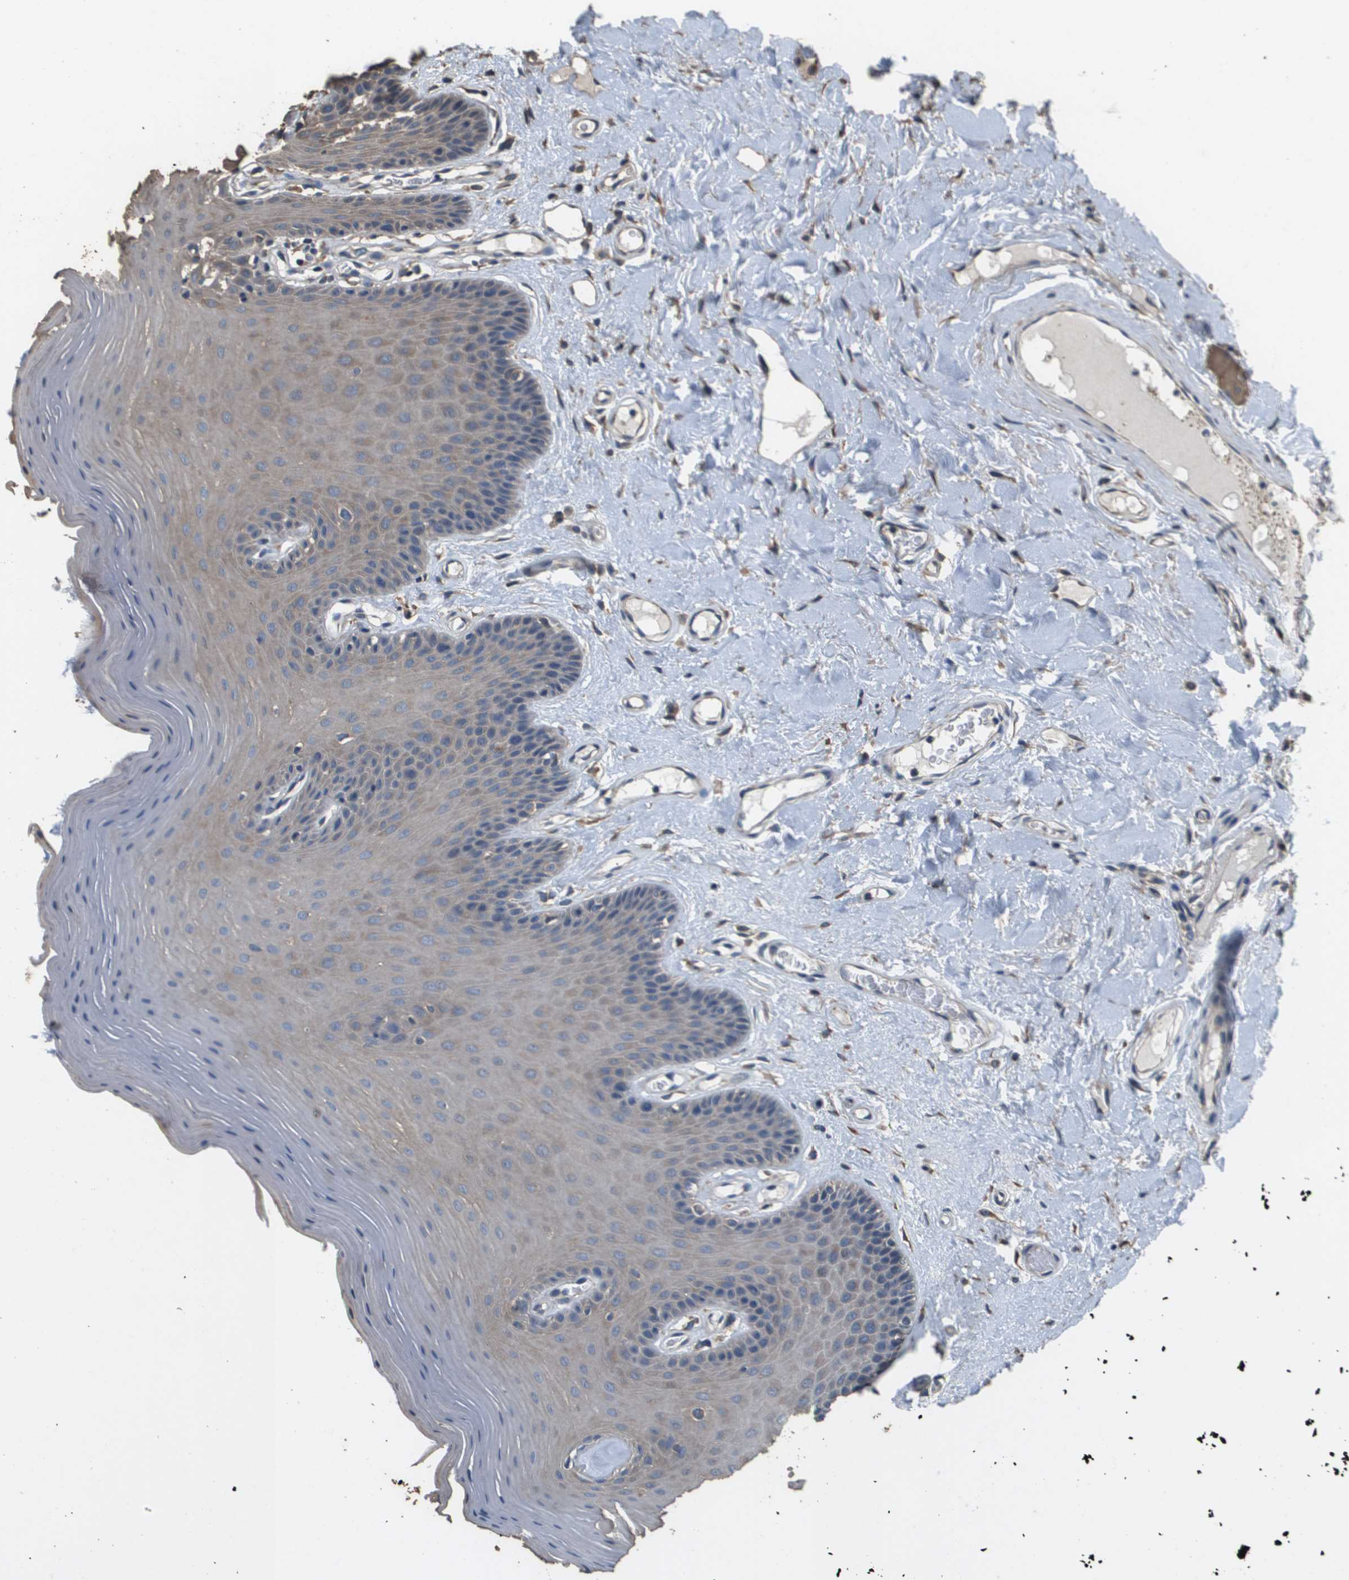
{"staining": {"intensity": "weak", "quantity": ">75%", "location": "cytoplasmic/membranous"}, "tissue": "oral mucosa", "cell_type": "Squamous epithelial cells", "image_type": "normal", "snomed": [{"axis": "morphology", "description": "Normal tissue, NOS"}, {"axis": "morphology", "description": "Squamous cell carcinoma, NOS"}, {"axis": "topography", "description": "Skeletal muscle"}, {"axis": "topography", "description": "Adipose tissue"}, {"axis": "topography", "description": "Vascular tissue"}, {"axis": "topography", "description": "Oral tissue"}, {"axis": "topography", "description": "Peripheral nerve tissue"}, {"axis": "topography", "description": "Head-Neck"}], "caption": "About >75% of squamous epithelial cells in unremarkable human oral mucosa demonstrate weak cytoplasmic/membranous protein positivity as visualized by brown immunohistochemical staining.", "gene": "RAB6B", "patient": {"sex": "male", "age": 71}}